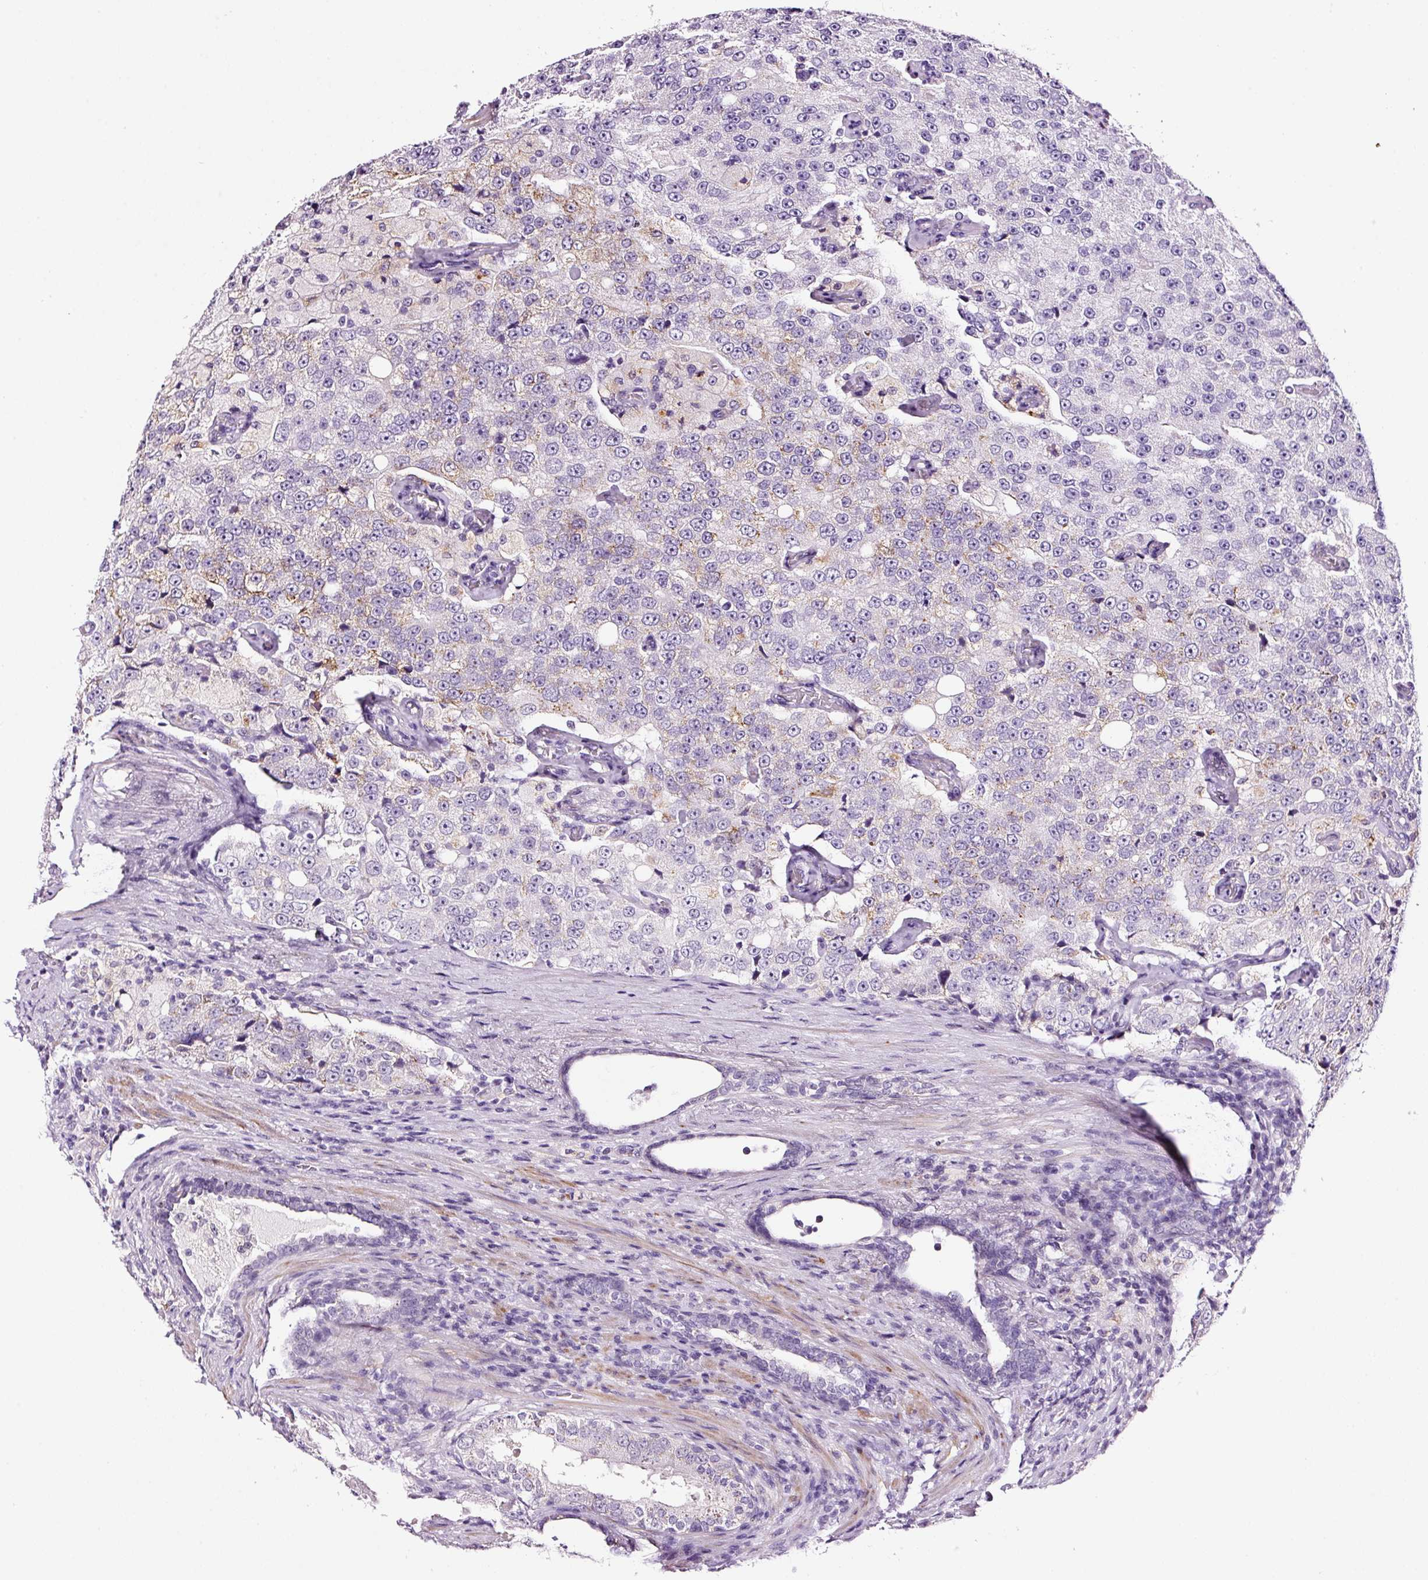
{"staining": {"intensity": "negative", "quantity": "none", "location": "none"}, "tissue": "prostate cancer", "cell_type": "Tumor cells", "image_type": "cancer", "snomed": [{"axis": "morphology", "description": "Adenocarcinoma, High grade"}, {"axis": "topography", "description": "Prostate"}], "caption": "IHC of prostate cancer (high-grade adenocarcinoma) demonstrates no staining in tumor cells.", "gene": "RTF2", "patient": {"sex": "male", "age": 70}}